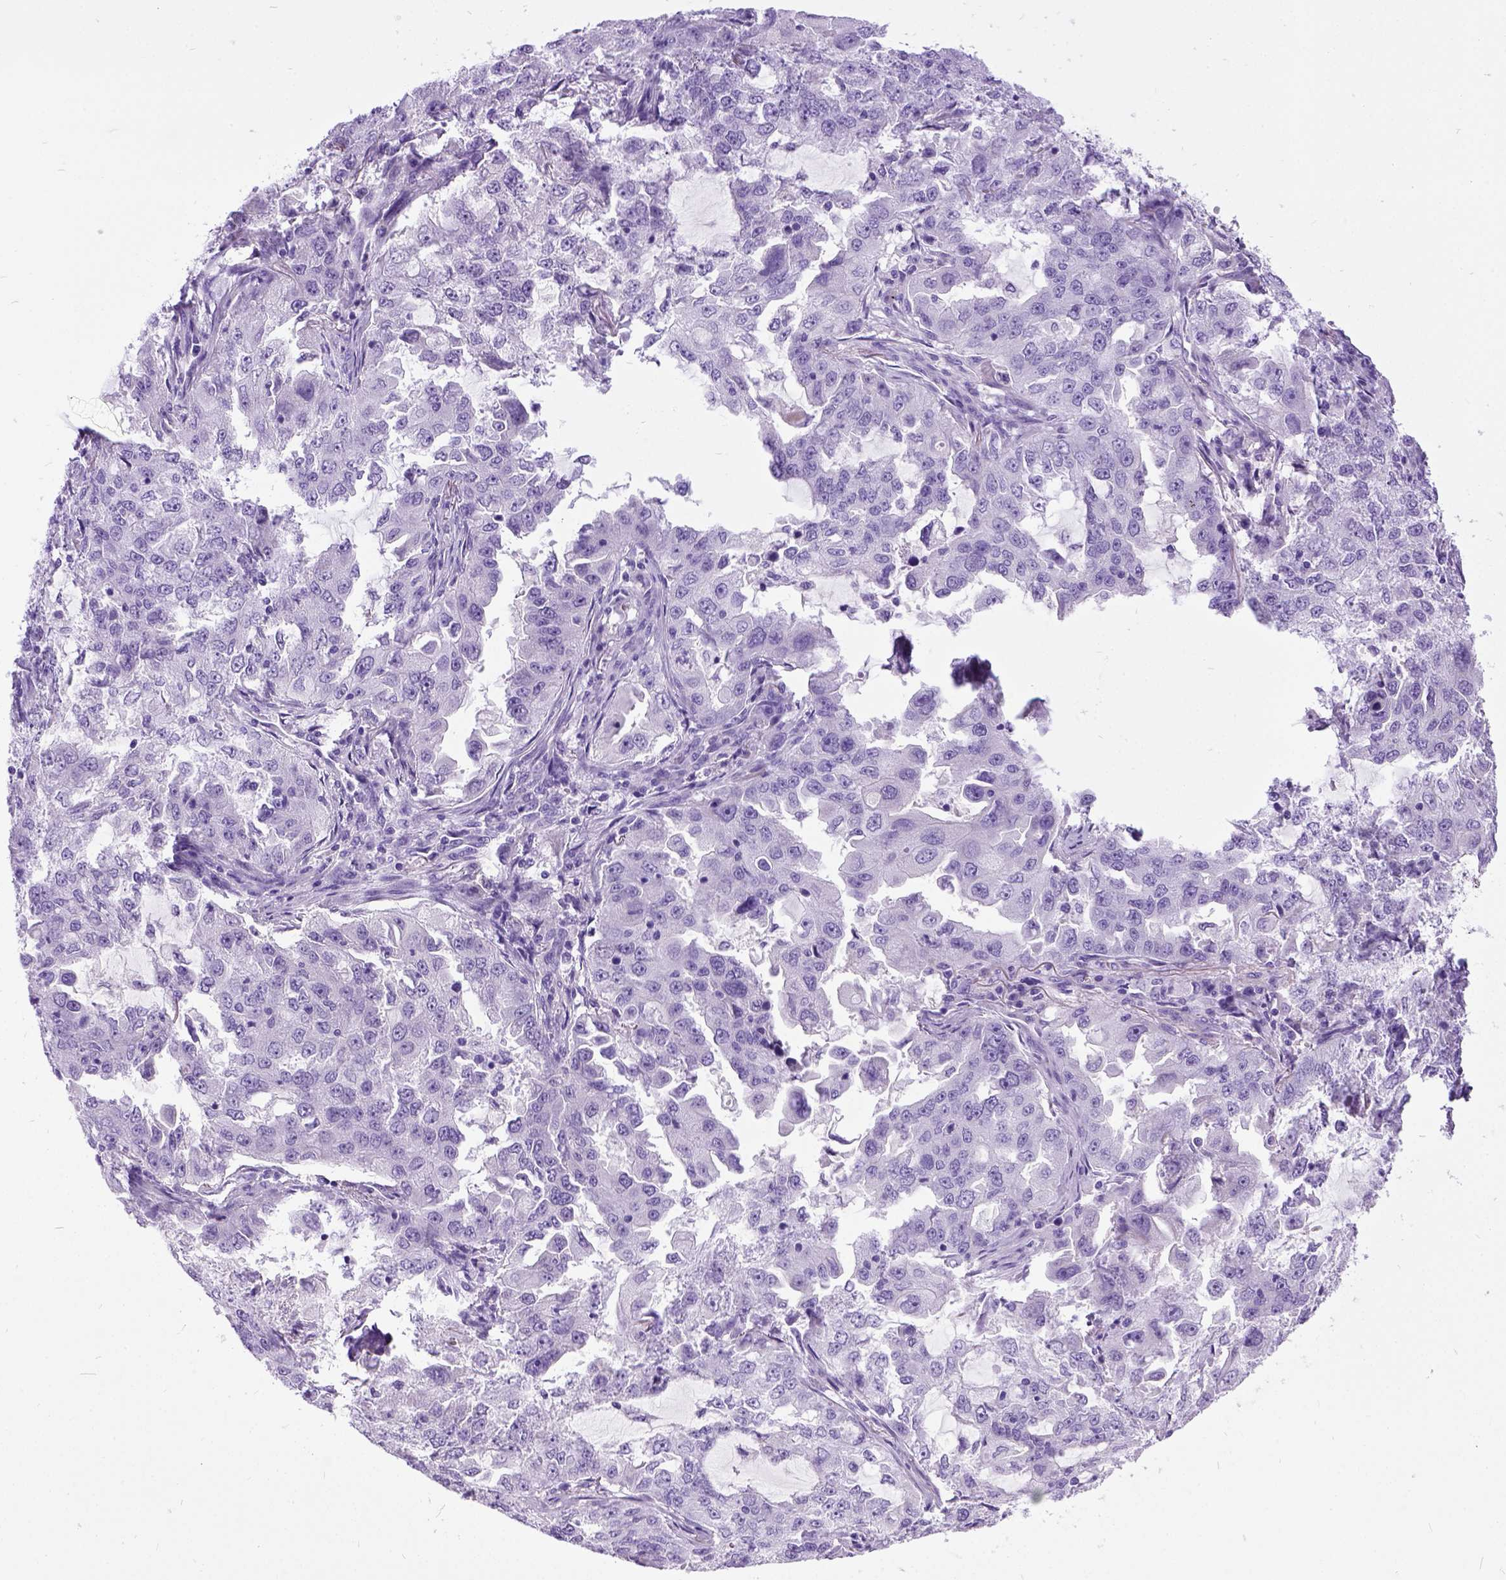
{"staining": {"intensity": "negative", "quantity": "none", "location": "none"}, "tissue": "lung cancer", "cell_type": "Tumor cells", "image_type": "cancer", "snomed": [{"axis": "morphology", "description": "Adenocarcinoma, NOS"}, {"axis": "topography", "description": "Lung"}], "caption": "Immunohistochemistry of adenocarcinoma (lung) displays no staining in tumor cells. Brightfield microscopy of immunohistochemistry stained with DAB (3,3'-diaminobenzidine) (brown) and hematoxylin (blue), captured at high magnification.", "gene": "IGF2", "patient": {"sex": "female", "age": 61}}